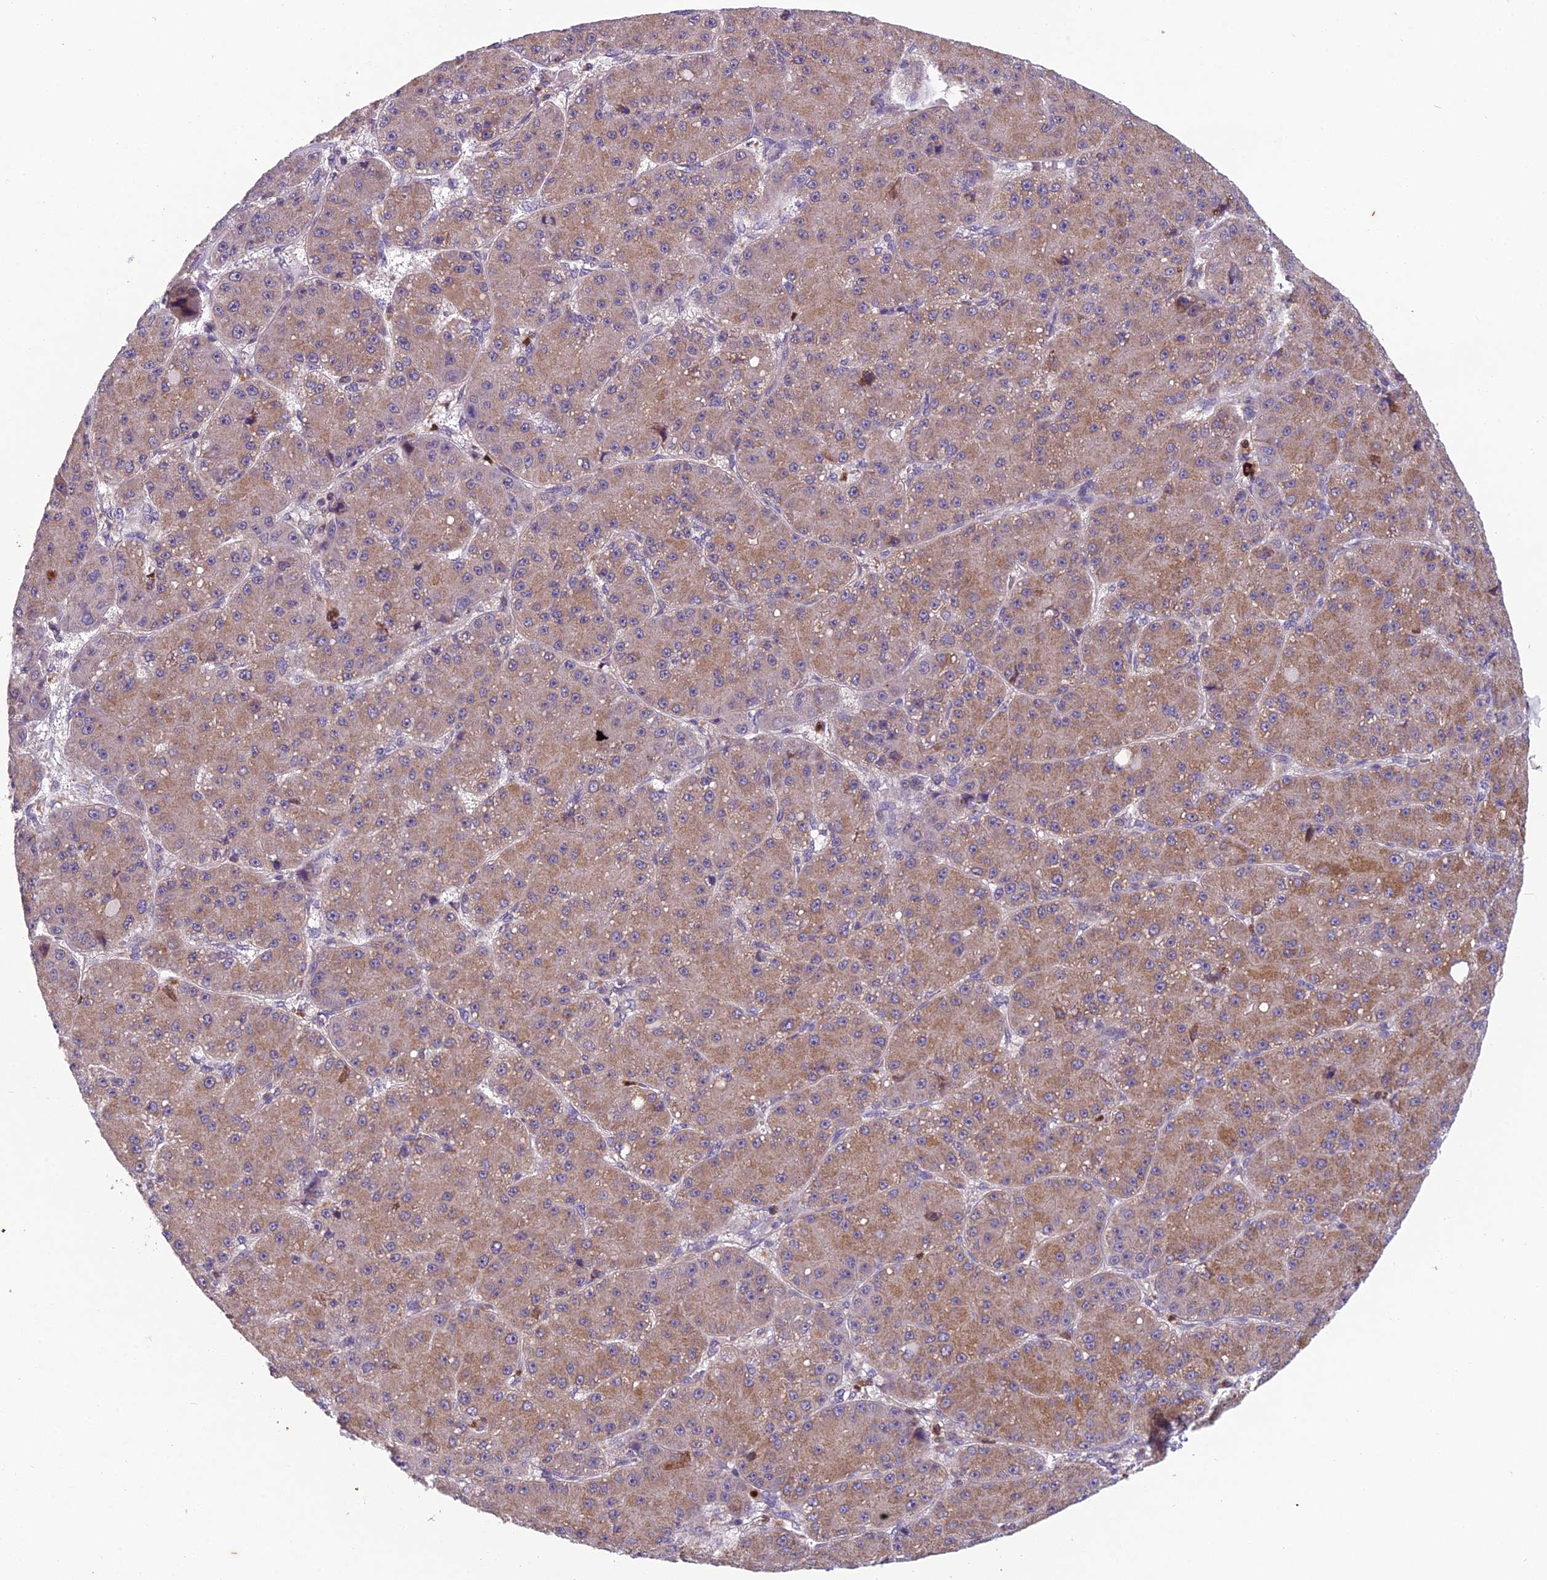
{"staining": {"intensity": "moderate", "quantity": ">75%", "location": "cytoplasmic/membranous"}, "tissue": "liver cancer", "cell_type": "Tumor cells", "image_type": "cancer", "snomed": [{"axis": "morphology", "description": "Carcinoma, Hepatocellular, NOS"}, {"axis": "topography", "description": "Liver"}], "caption": "A brown stain labels moderate cytoplasmic/membranous positivity of a protein in human hepatocellular carcinoma (liver) tumor cells.", "gene": "ENSG00000188897", "patient": {"sex": "male", "age": 67}}